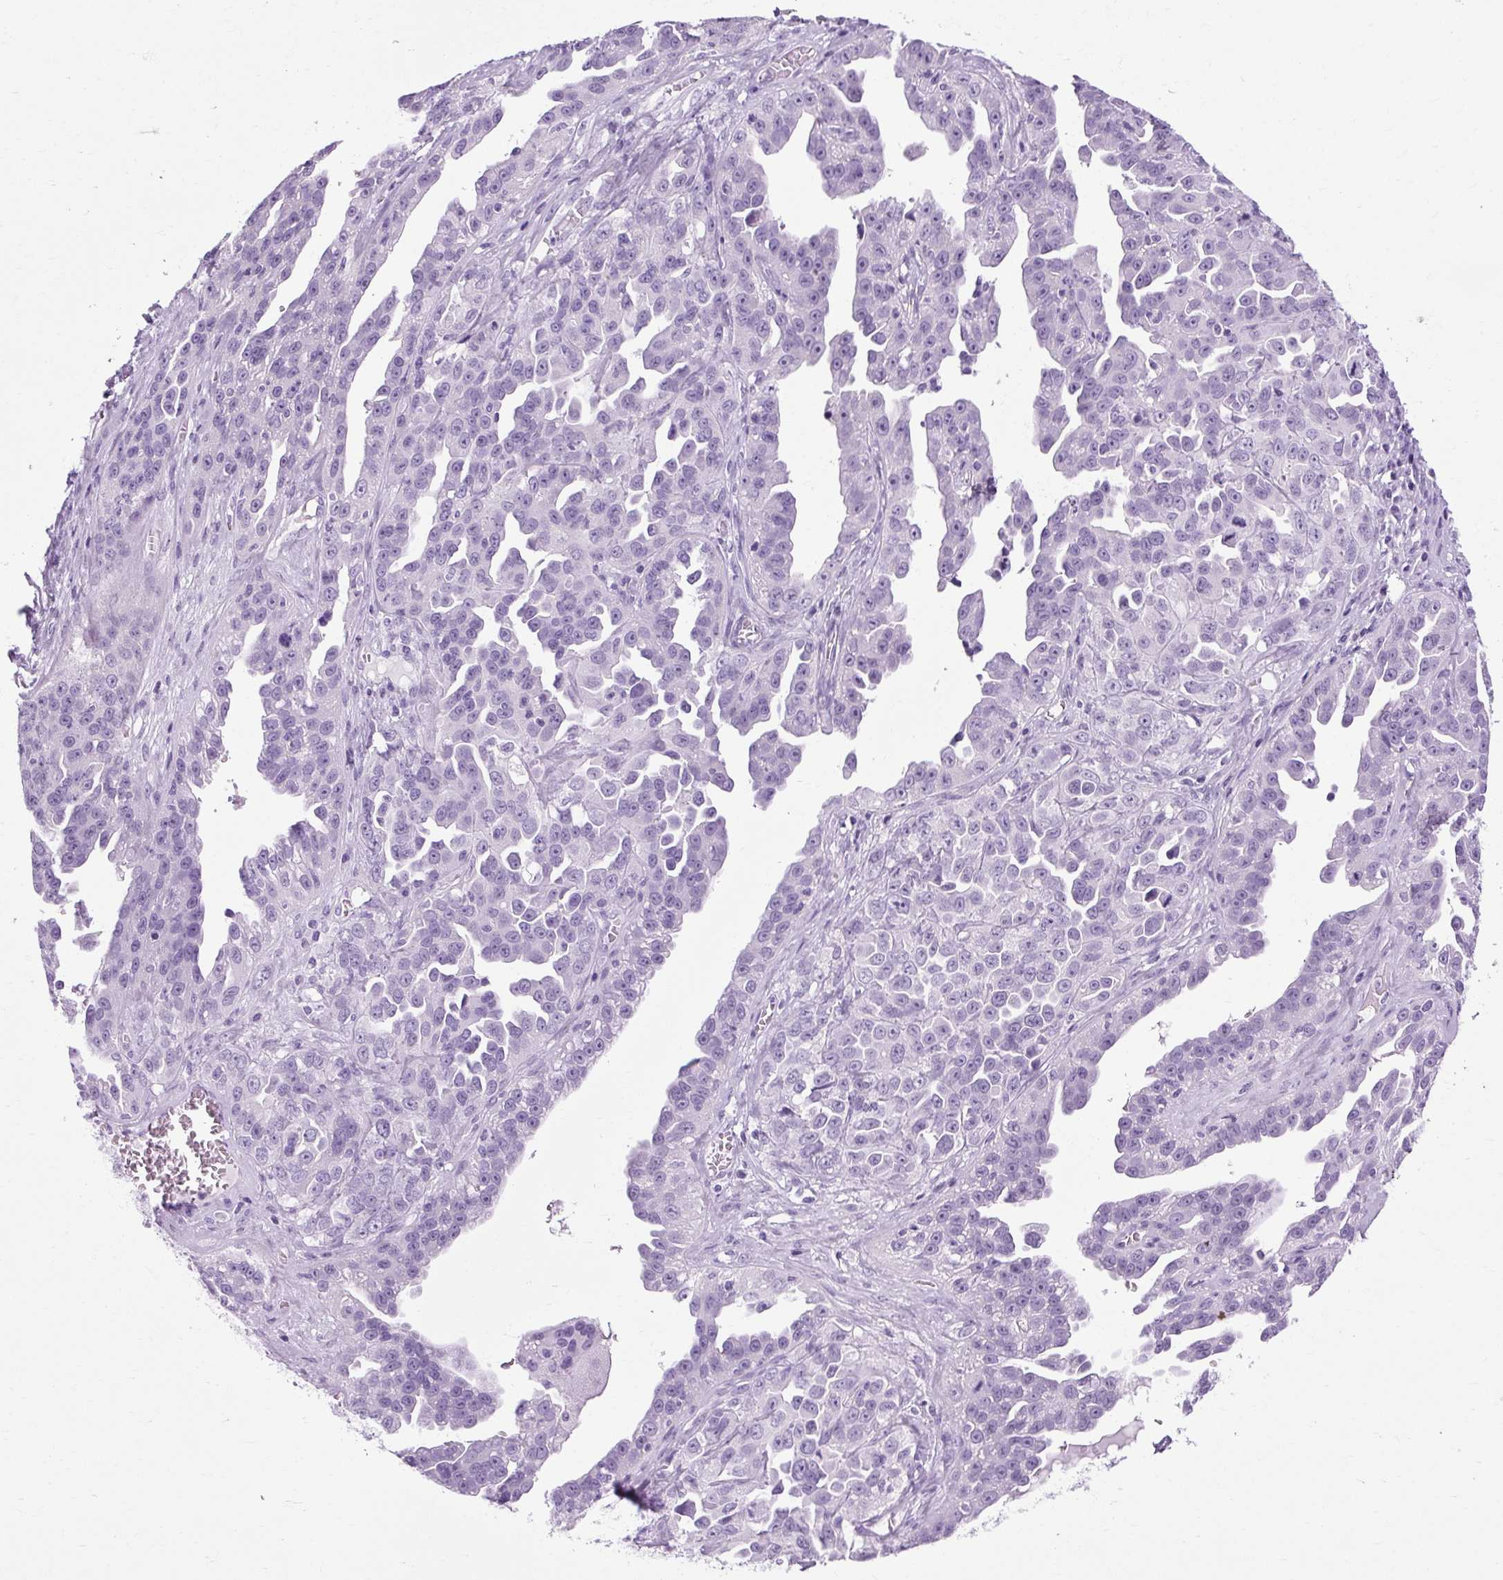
{"staining": {"intensity": "negative", "quantity": "none", "location": "none"}, "tissue": "ovarian cancer", "cell_type": "Tumor cells", "image_type": "cancer", "snomed": [{"axis": "morphology", "description": "Cystadenocarcinoma, serous, NOS"}, {"axis": "topography", "description": "Ovary"}], "caption": "Ovarian serous cystadenocarcinoma stained for a protein using immunohistochemistry (IHC) displays no expression tumor cells.", "gene": "B3GNT4", "patient": {"sex": "female", "age": 75}}